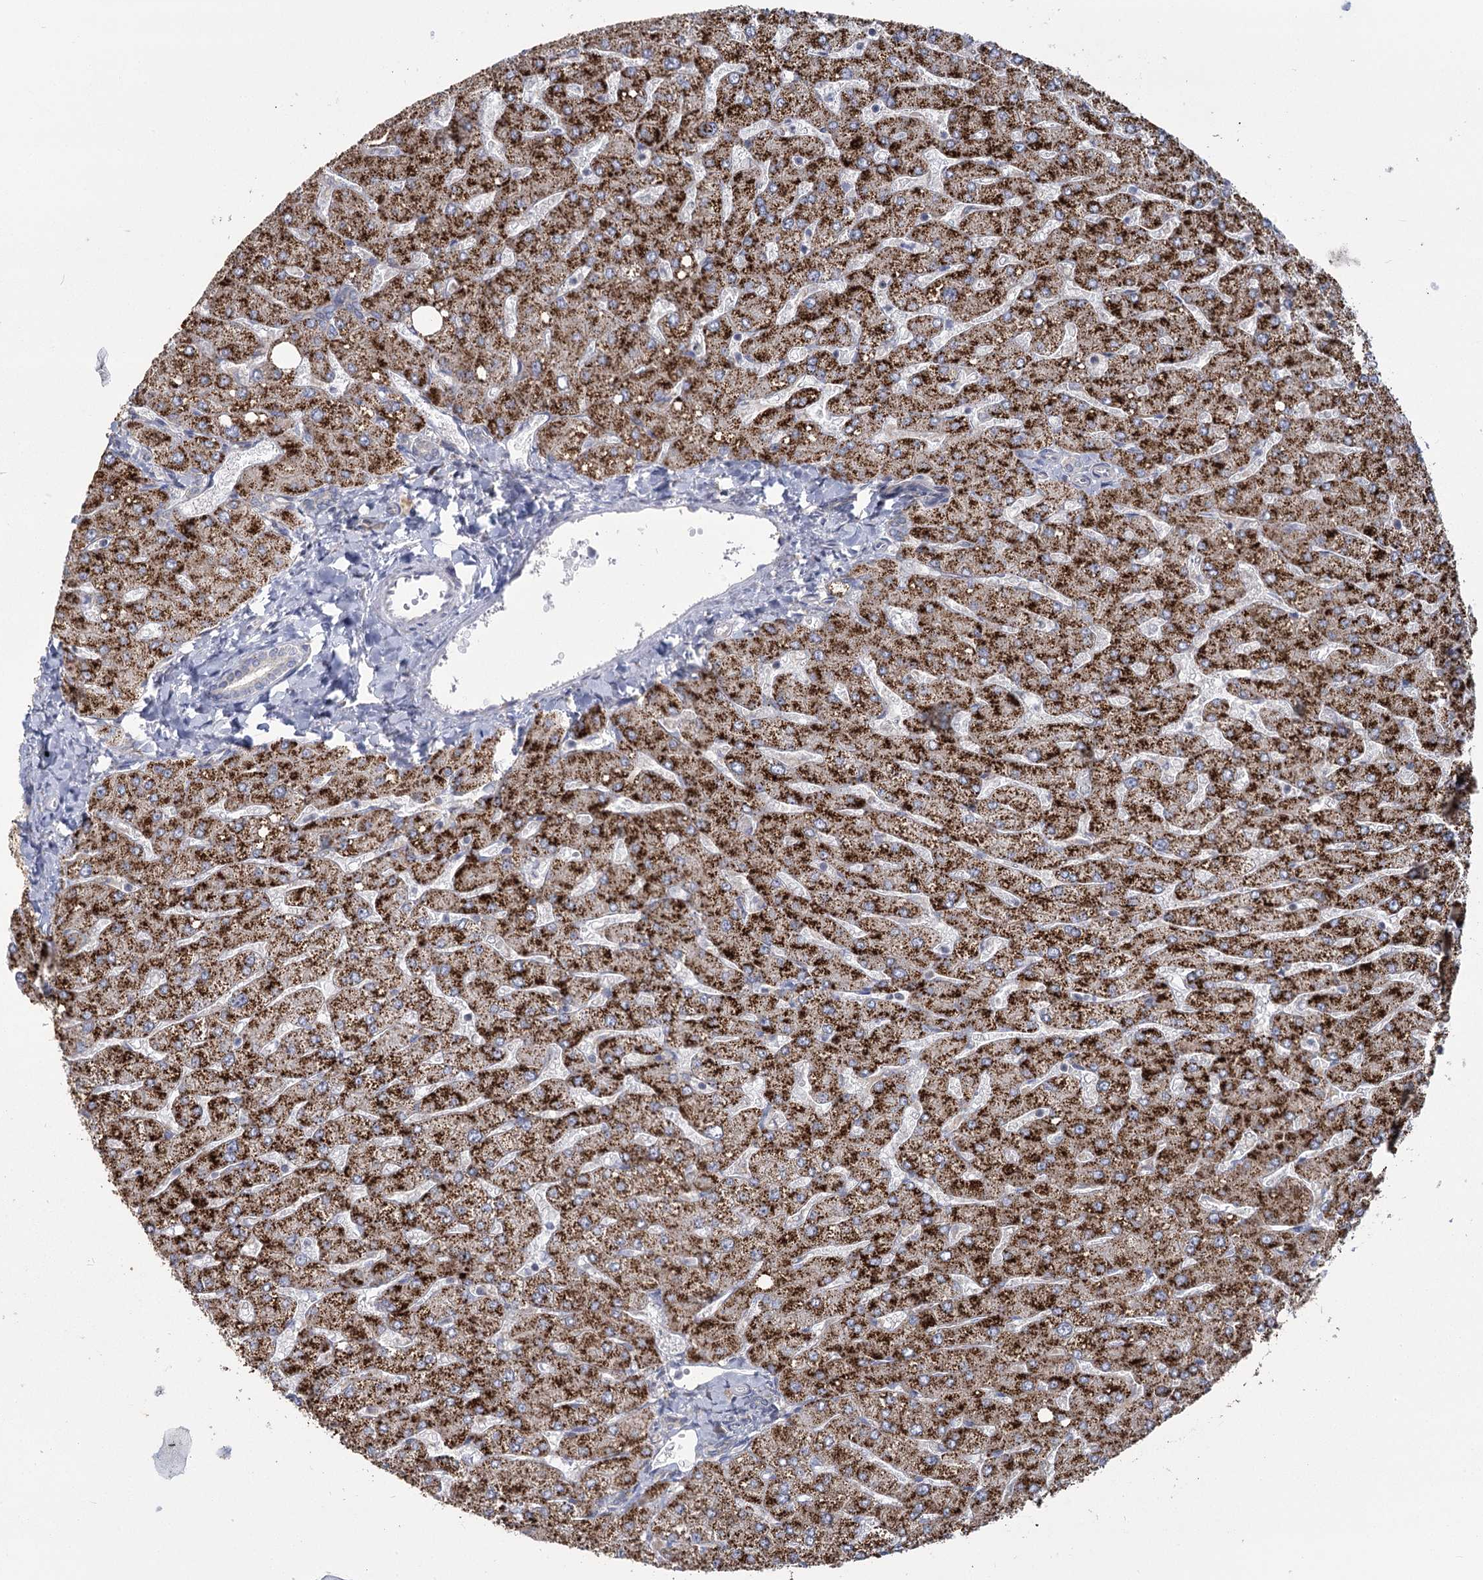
{"staining": {"intensity": "weak", "quantity": "25%-75%", "location": "cytoplasmic/membranous"}, "tissue": "liver", "cell_type": "Cholangiocytes", "image_type": "normal", "snomed": [{"axis": "morphology", "description": "Normal tissue, NOS"}, {"axis": "topography", "description": "Liver"}], "caption": "Brown immunohistochemical staining in benign human liver displays weak cytoplasmic/membranous staining in approximately 25%-75% of cholangiocytes. The staining was performed using DAB, with brown indicating positive protein expression. Nuclei are stained blue with hematoxylin.", "gene": "ACOX2", "patient": {"sex": "male", "age": 55}}